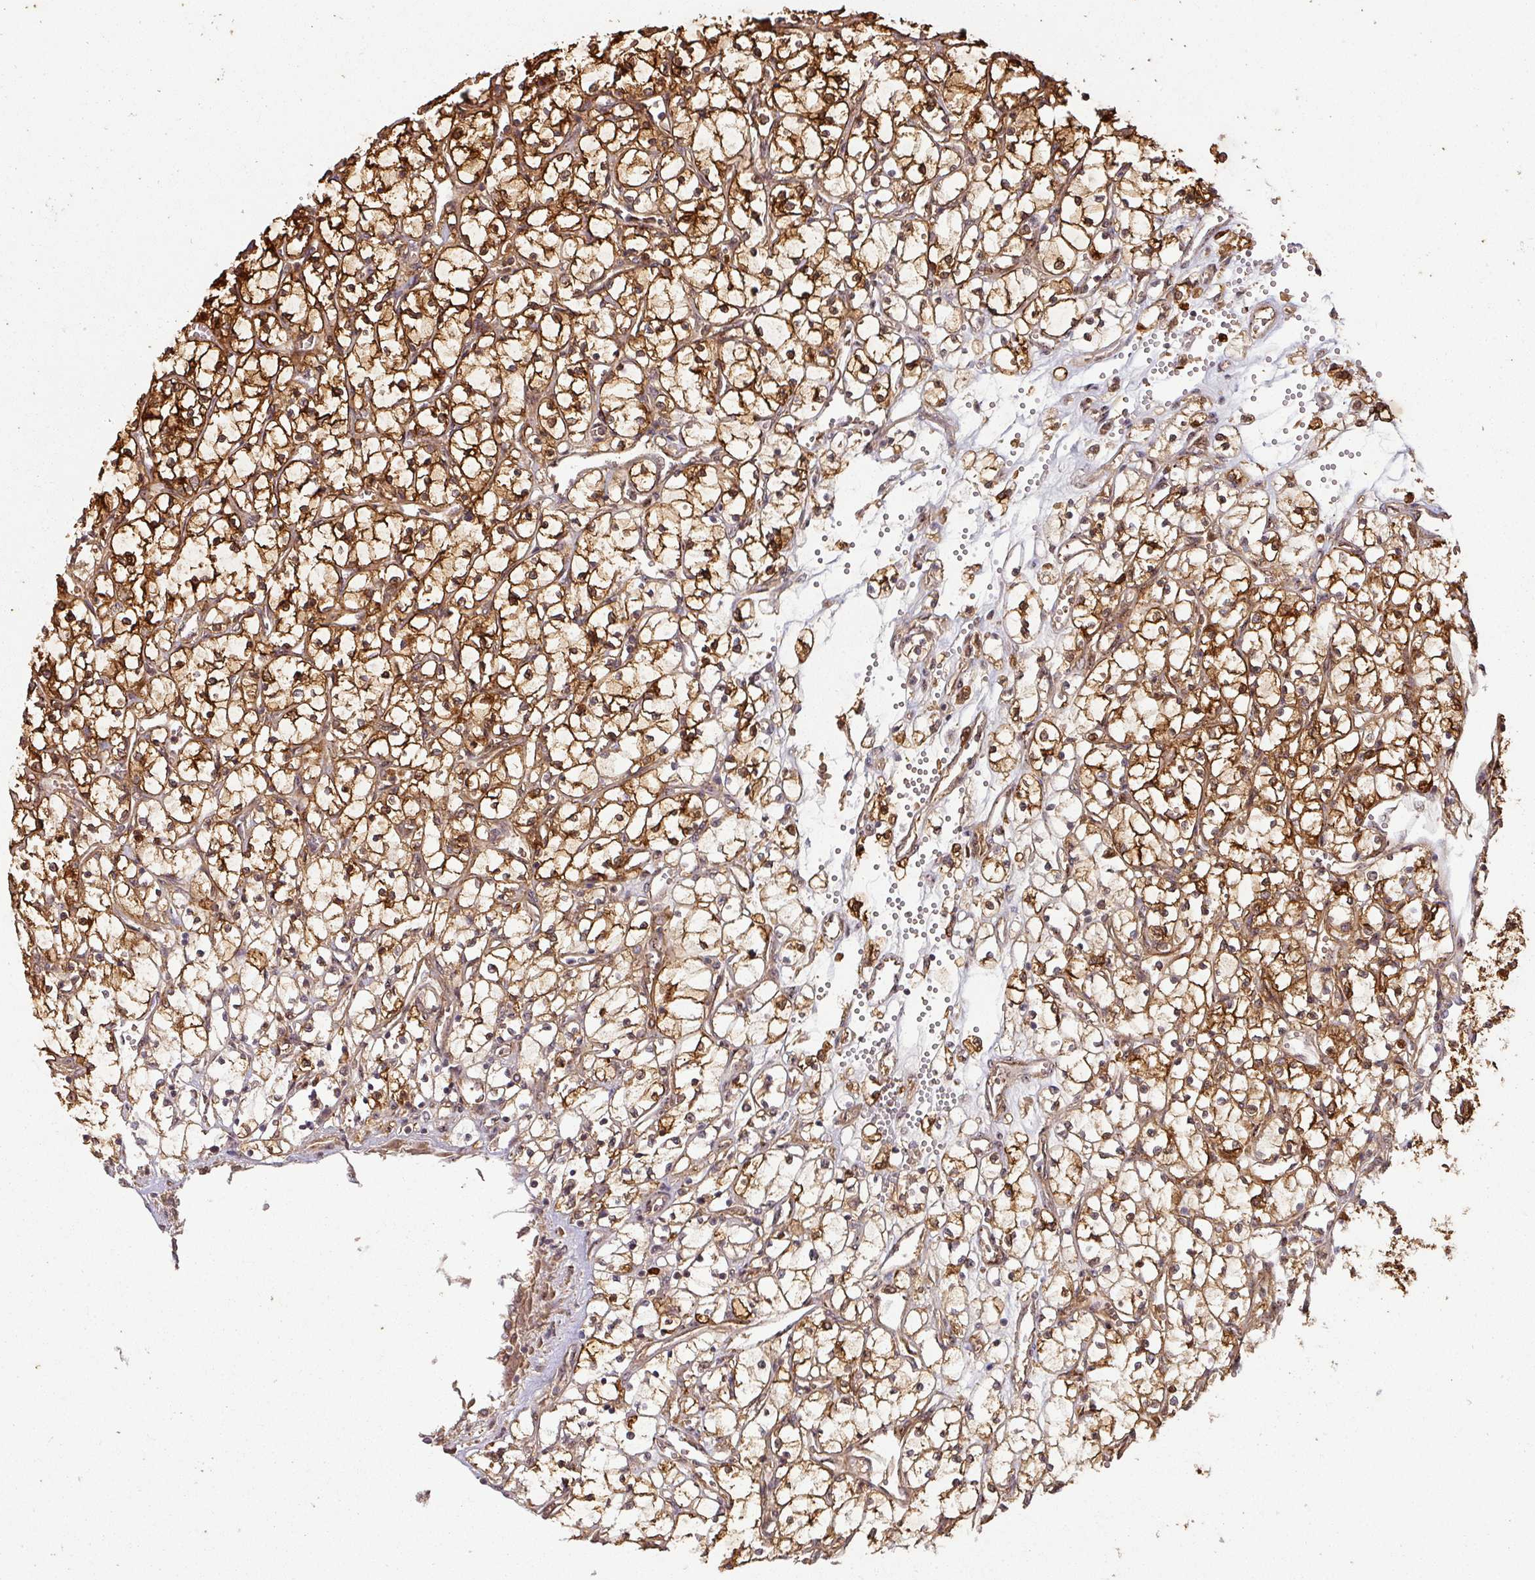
{"staining": {"intensity": "strong", "quantity": ">75%", "location": "cytoplasmic/membranous,nuclear"}, "tissue": "renal cancer", "cell_type": "Tumor cells", "image_type": "cancer", "snomed": [{"axis": "morphology", "description": "Adenocarcinoma, NOS"}, {"axis": "topography", "description": "Kidney"}], "caption": "Immunohistochemistry histopathology image of neoplastic tissue: renal adenocarcinoma stained using IHC reveals high levels of strong protein expression localized specifically in the cytoplasmic/membranous and nuclear of tumor cells, appearing as a cytoplasmic/membranous and nuclear brown color.", "gene": "ZNF322", "patient": {"sex": "female", "age": 69}}